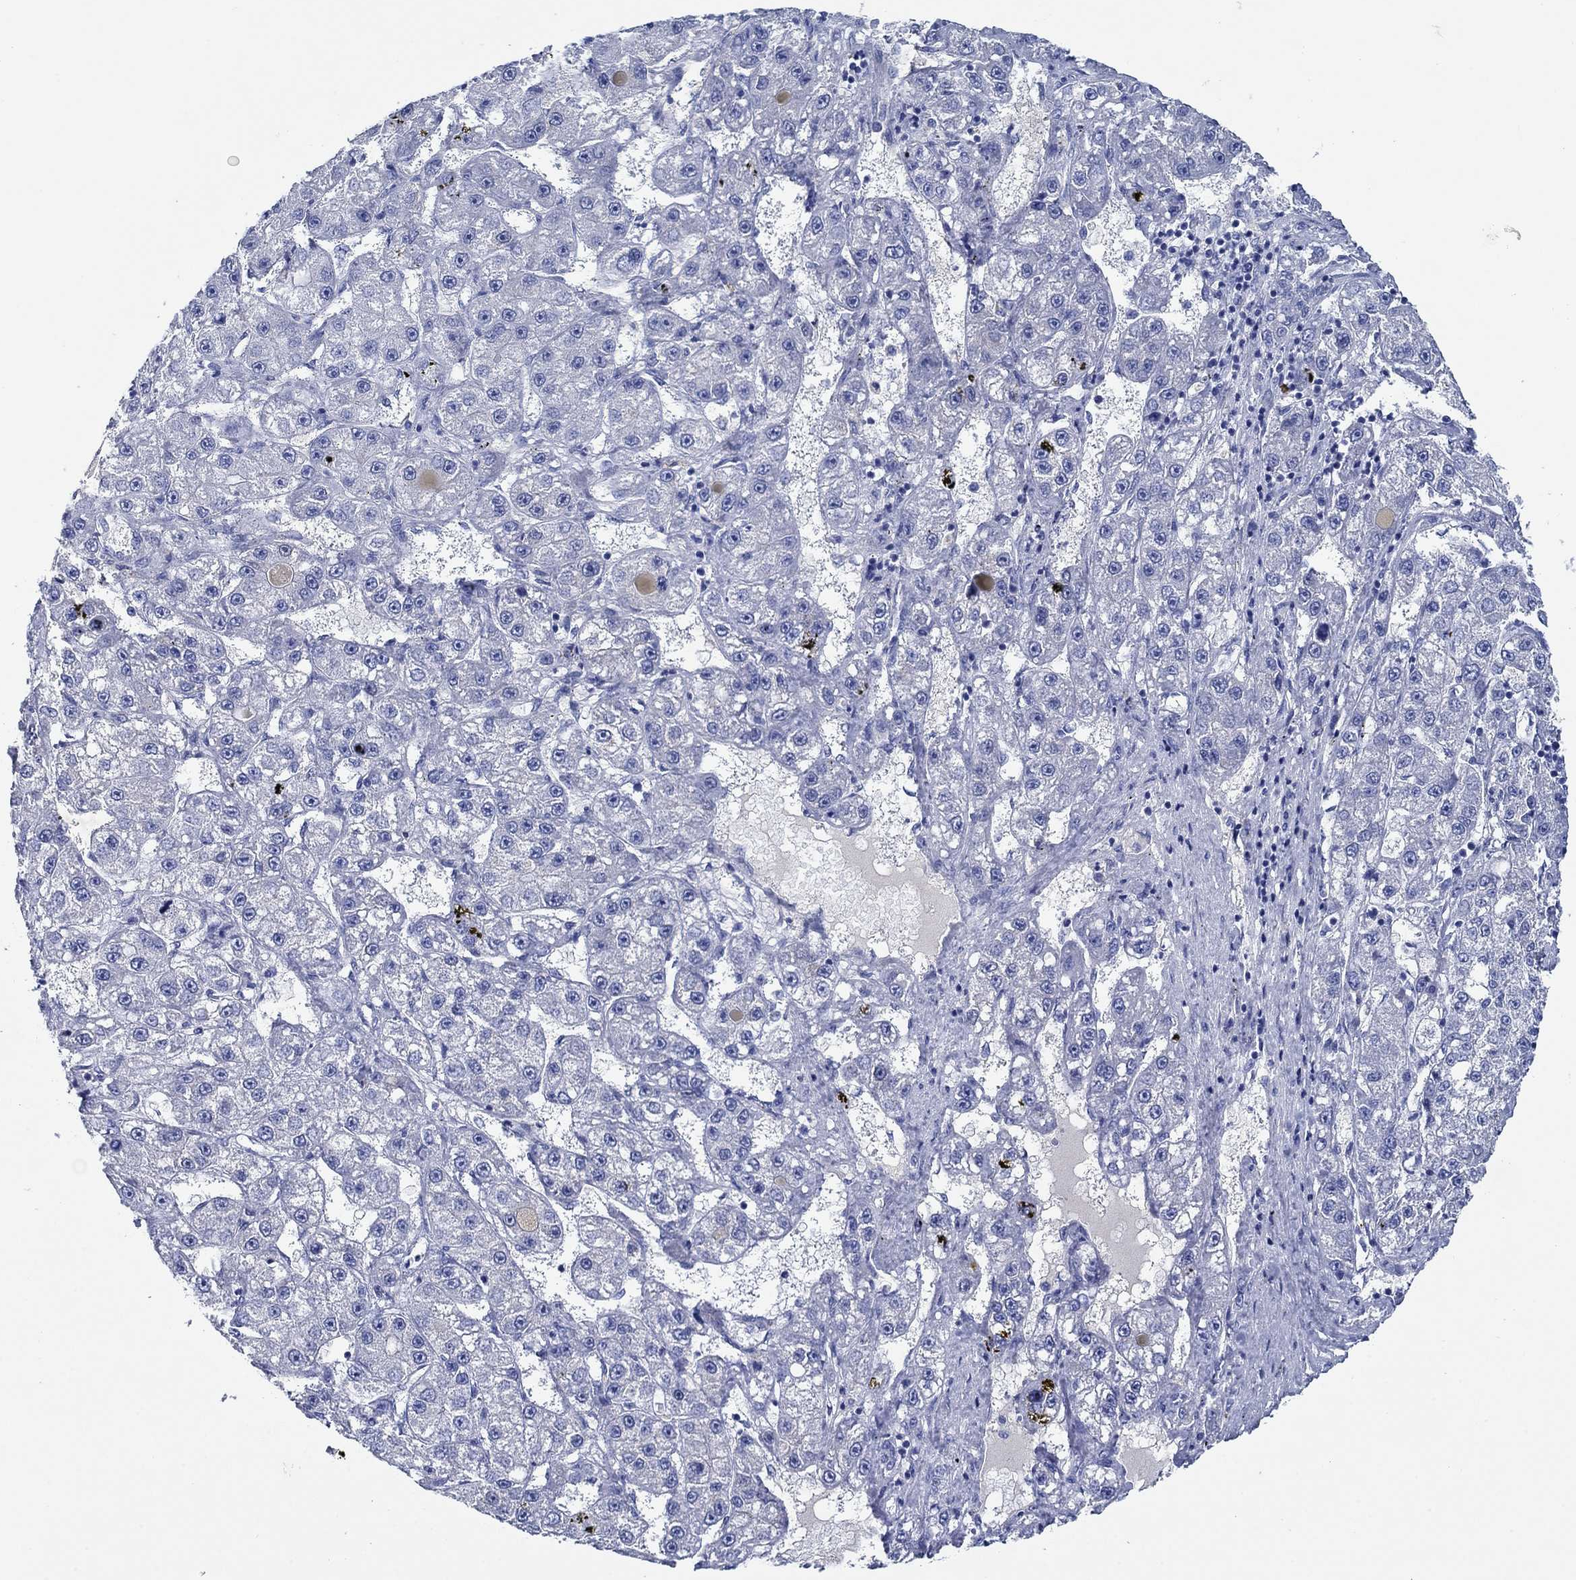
{"staining": {"intensity": "negative", "quantity": "none", "location": "none"}, "tissue": "liver cancer", "cell_type": "Tumor cells", "image_type": "cancer", "snomed": [{"axis": "morphology", "description": "Carcinoma, Hepatocellular, NOS"}, {"axis": "topography", "description": "Liver"}], "caption": "This is a histopathology image of immunohistochemistry (IHC) staining of hepatocellular carcinoma (liver), which shows no expression in tumor cells. The staining was performed using DAB to visualize the protein expression in brown, while the nuclei were stained in blue with hematoxylin (Magnification: 20x).", "gene": "TRIM16", "patient": {"sex": "female", "age": 65}}